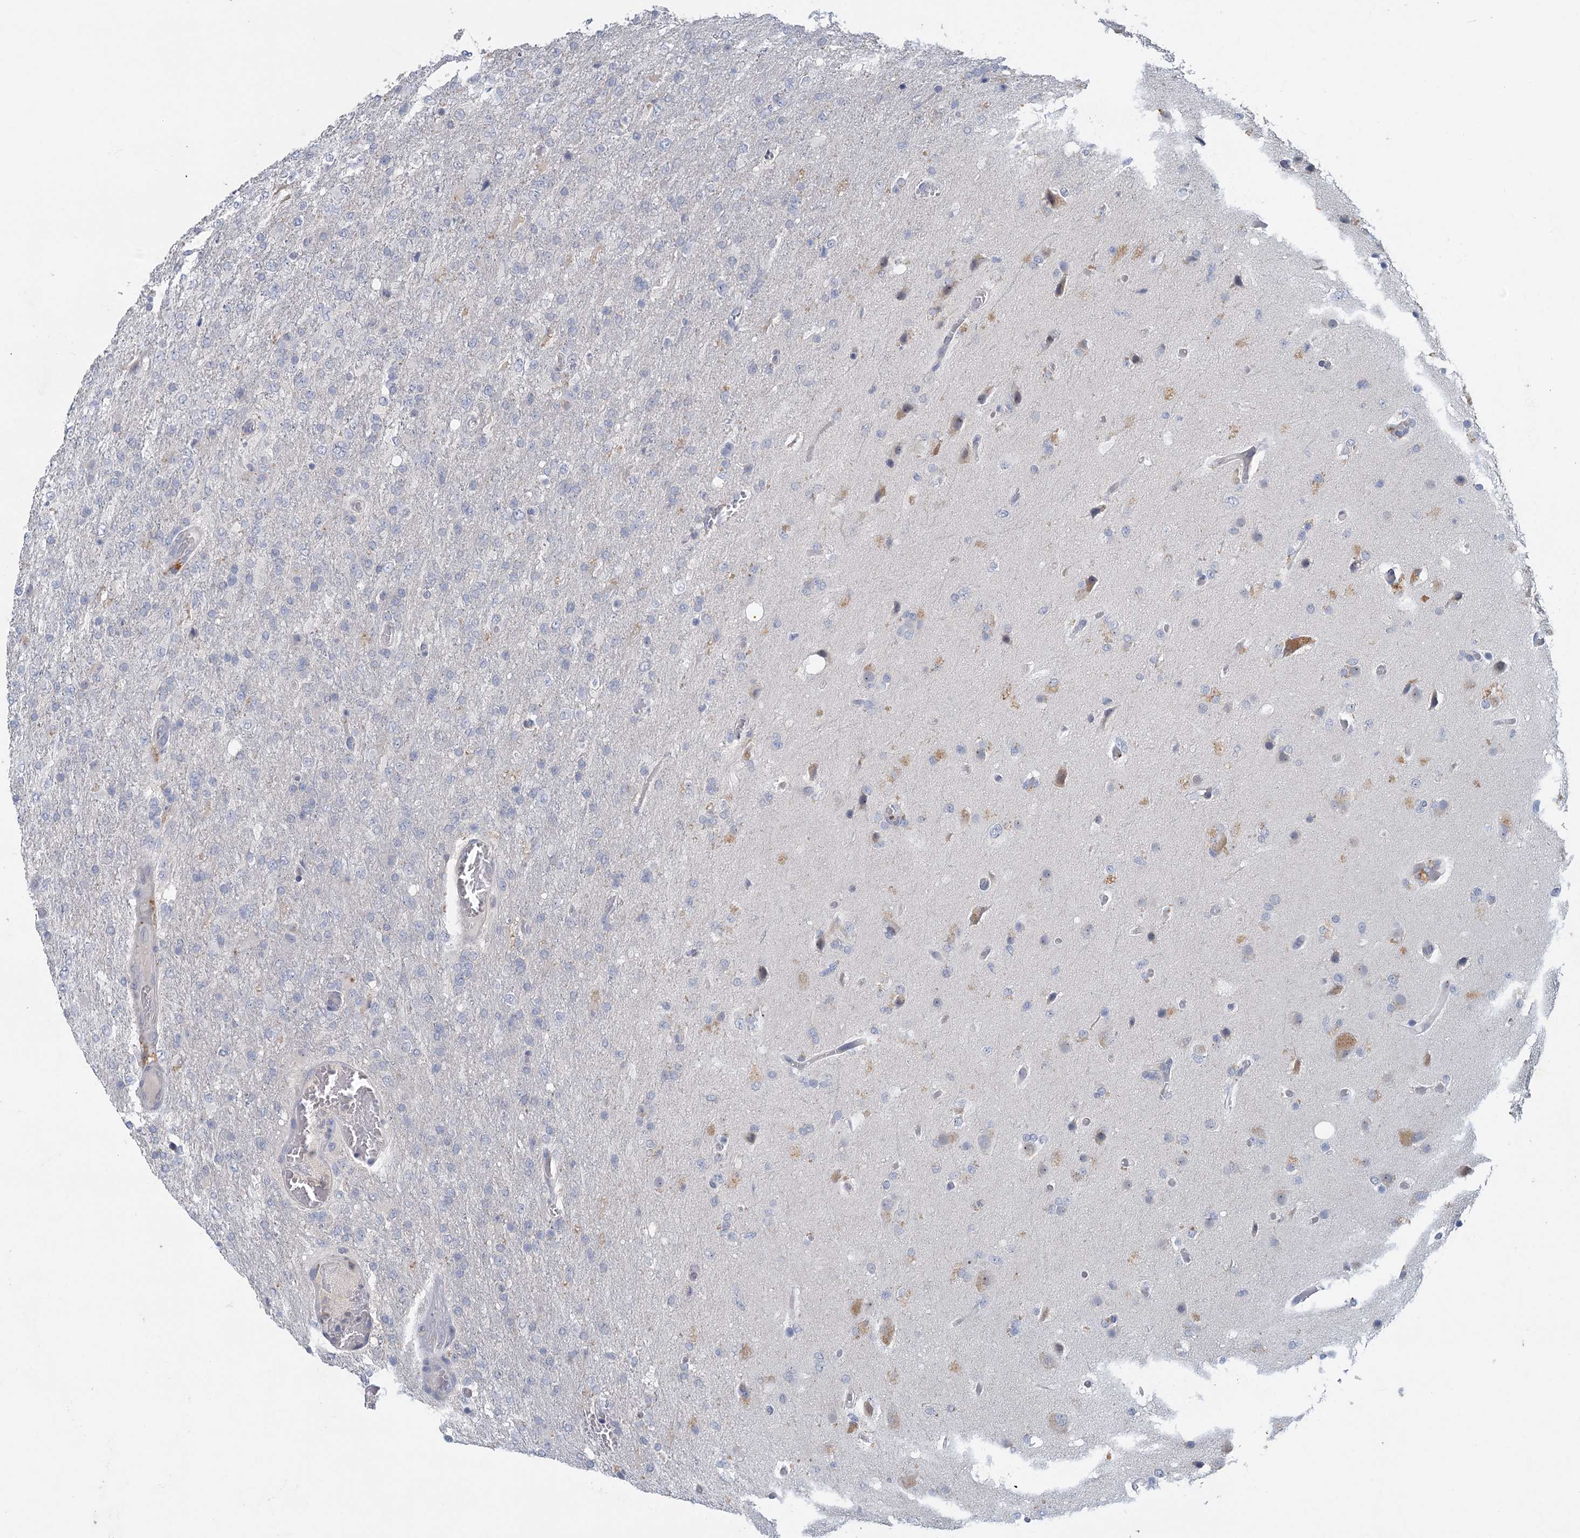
{"staining": {"intensity": "negative", "quantity": "none", "location": "none"}, "tissue": "glioma", "cell_type": "Tumor cells", "image_type": "cancer", "snomed": [{"axis": "morphology", "description": "Glioma, malignant, High grade"}, {"axis": "topography", "description": "Brain"}], "caption": "Tumor cells show no significant protein staining in high-grade glioma (malignant). Brightfield microscopy of immunohistochemistry stained with DAB (brown) and hematoxylin (blue), captured at high magnification.", "gene": "MYO7B", "patient": {"sex": "female", "age": 74}}